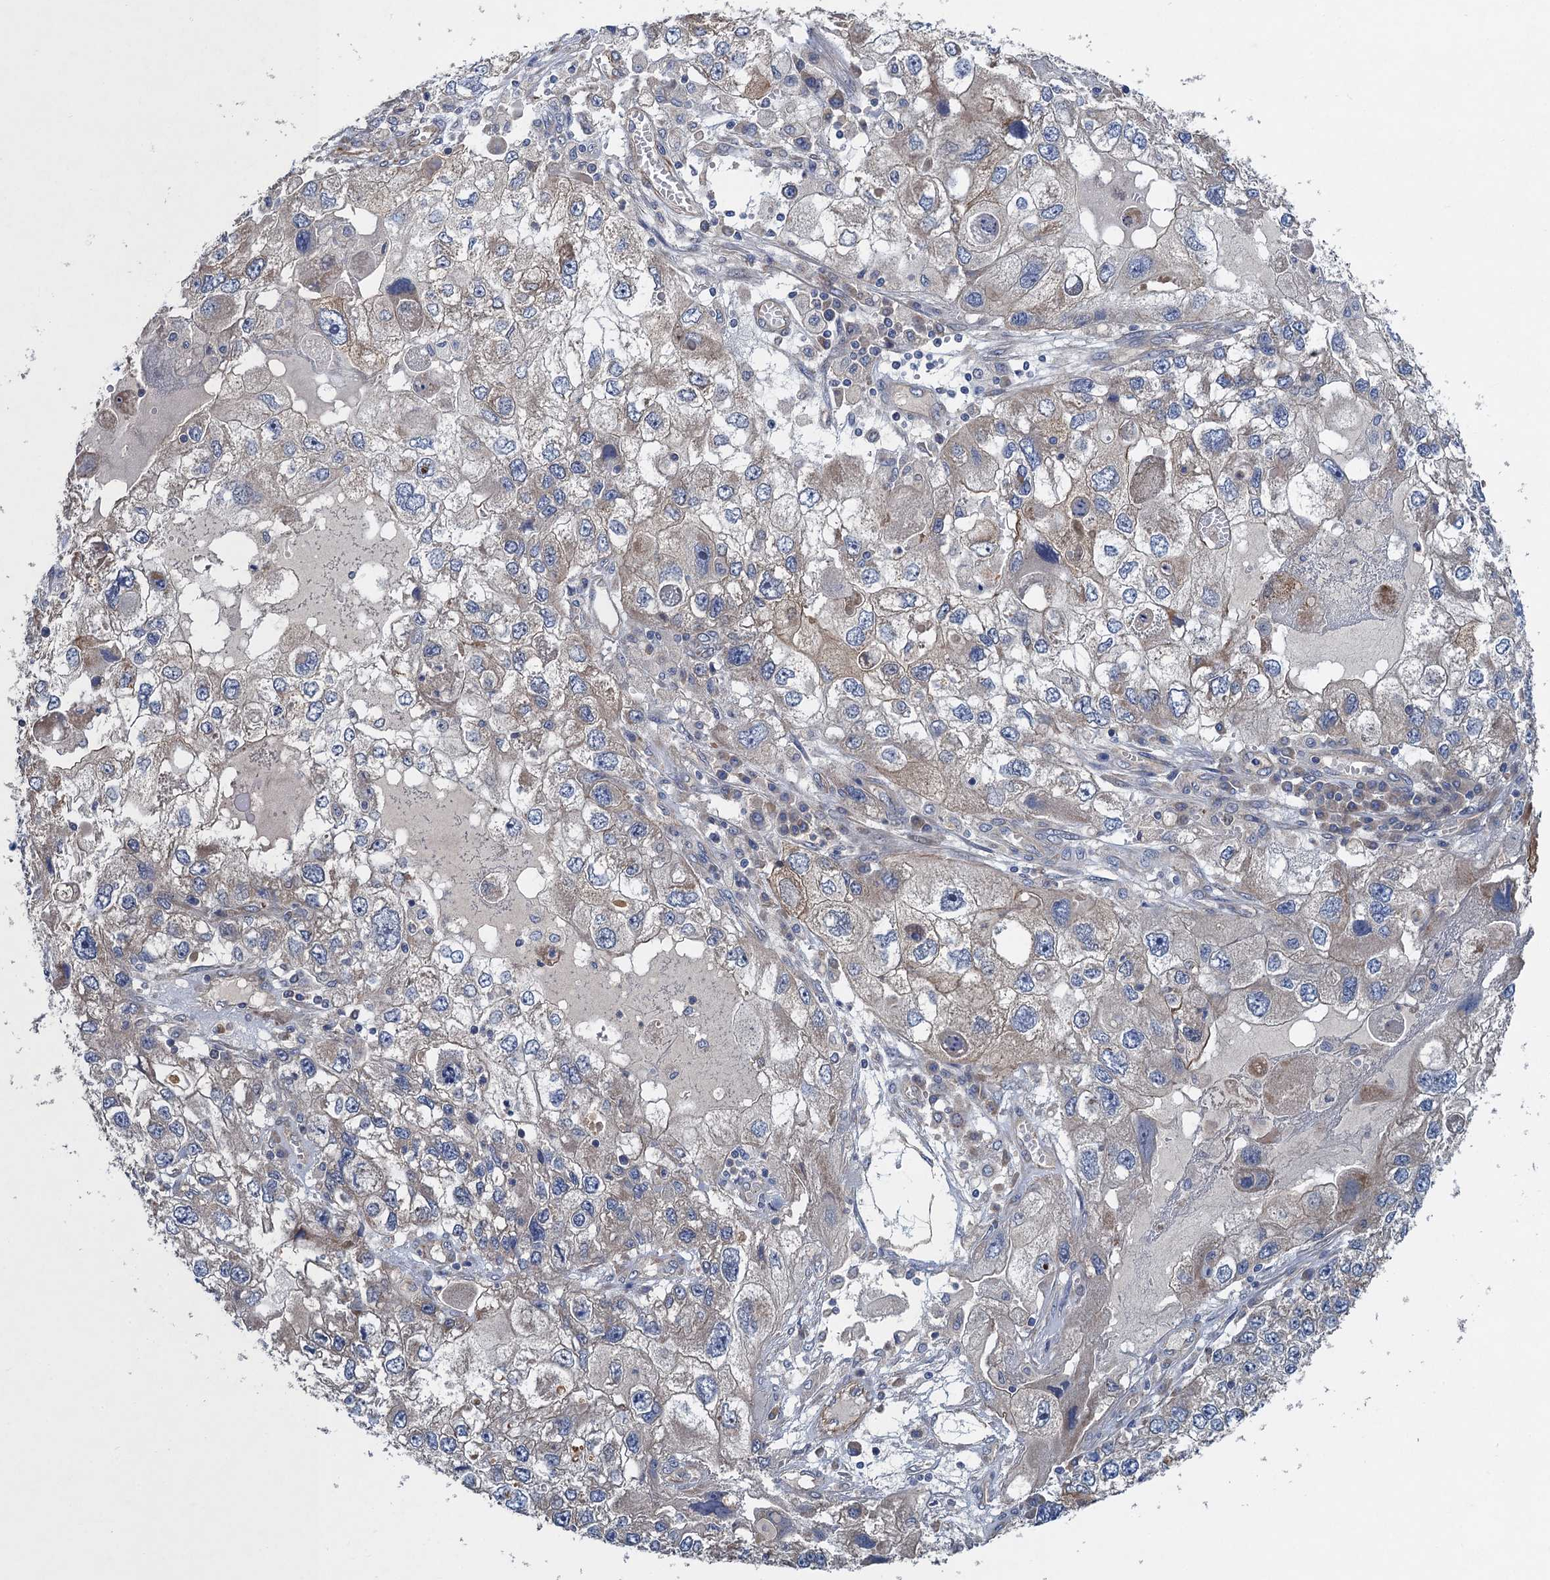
{"staining": {"intensity": "weak", "quantity": "<25%", "location": "cytoplasmic/membranous"}, "tissue": "endometrial cancer", "cell_type": "Tumor cells", "image_type": "cancer", "snomed": [{"axis": "morphology", "description": "Adenocarcinoma, NOS"}, {"axis": "topography", "description": "Endometrium"}], "caption": "There is no significant positivity in tumor cells of adenocarcinoma (endometrial). The staining was performed using DAB (3,3'-diaminobenzidine) to visualize the protein expression in brown, while the nuclei were stained in blue with hematoxylin (Magnification: 20x).", "gene": "PJA2", "patient": {"sex": "female", "age": 49}}